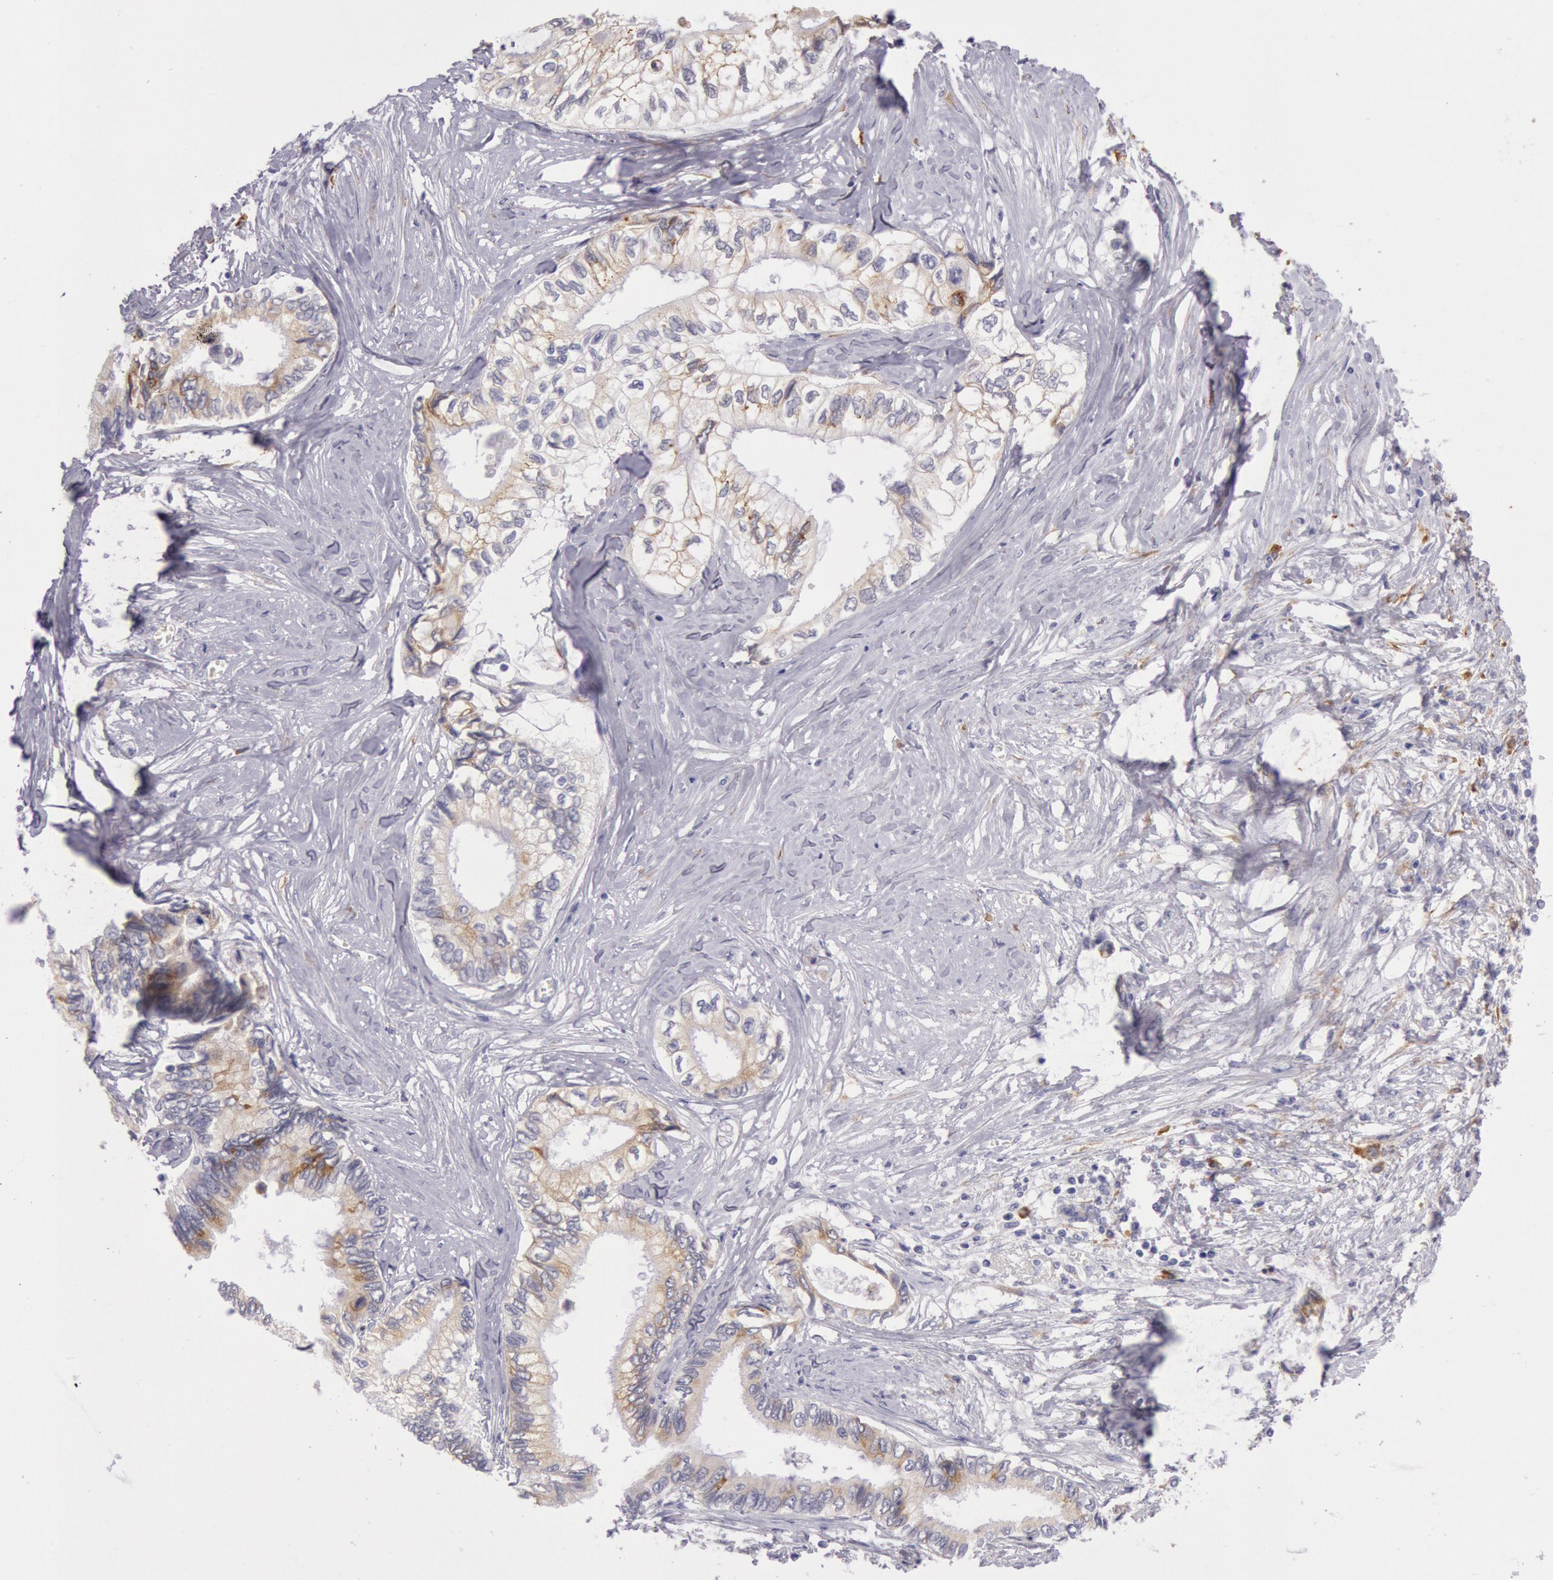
{"staining": {"intensity": "weak", "quantity": "25%-75%", "location": "cytoplasmic/membranous"}, "tissue": "pancreatic cancer", "cell_type": "Tumor cells", "image_type": "cancer", "snomed": [{"axis": "morphology", "description": "Adenocarcinoma, NOS"}, {"axis": "topography", "description": "Pancreas"}], "caption": "Immunohistochemistry (IHC) of human pancreatic cancer (adenocarcinoma) displays low levels of weak cytoplasmic/membranous positivity in approximately 25%-75% of tumor cells.", "gene": "CIDEB", "patient": {"sex": "female", "age": 66}}